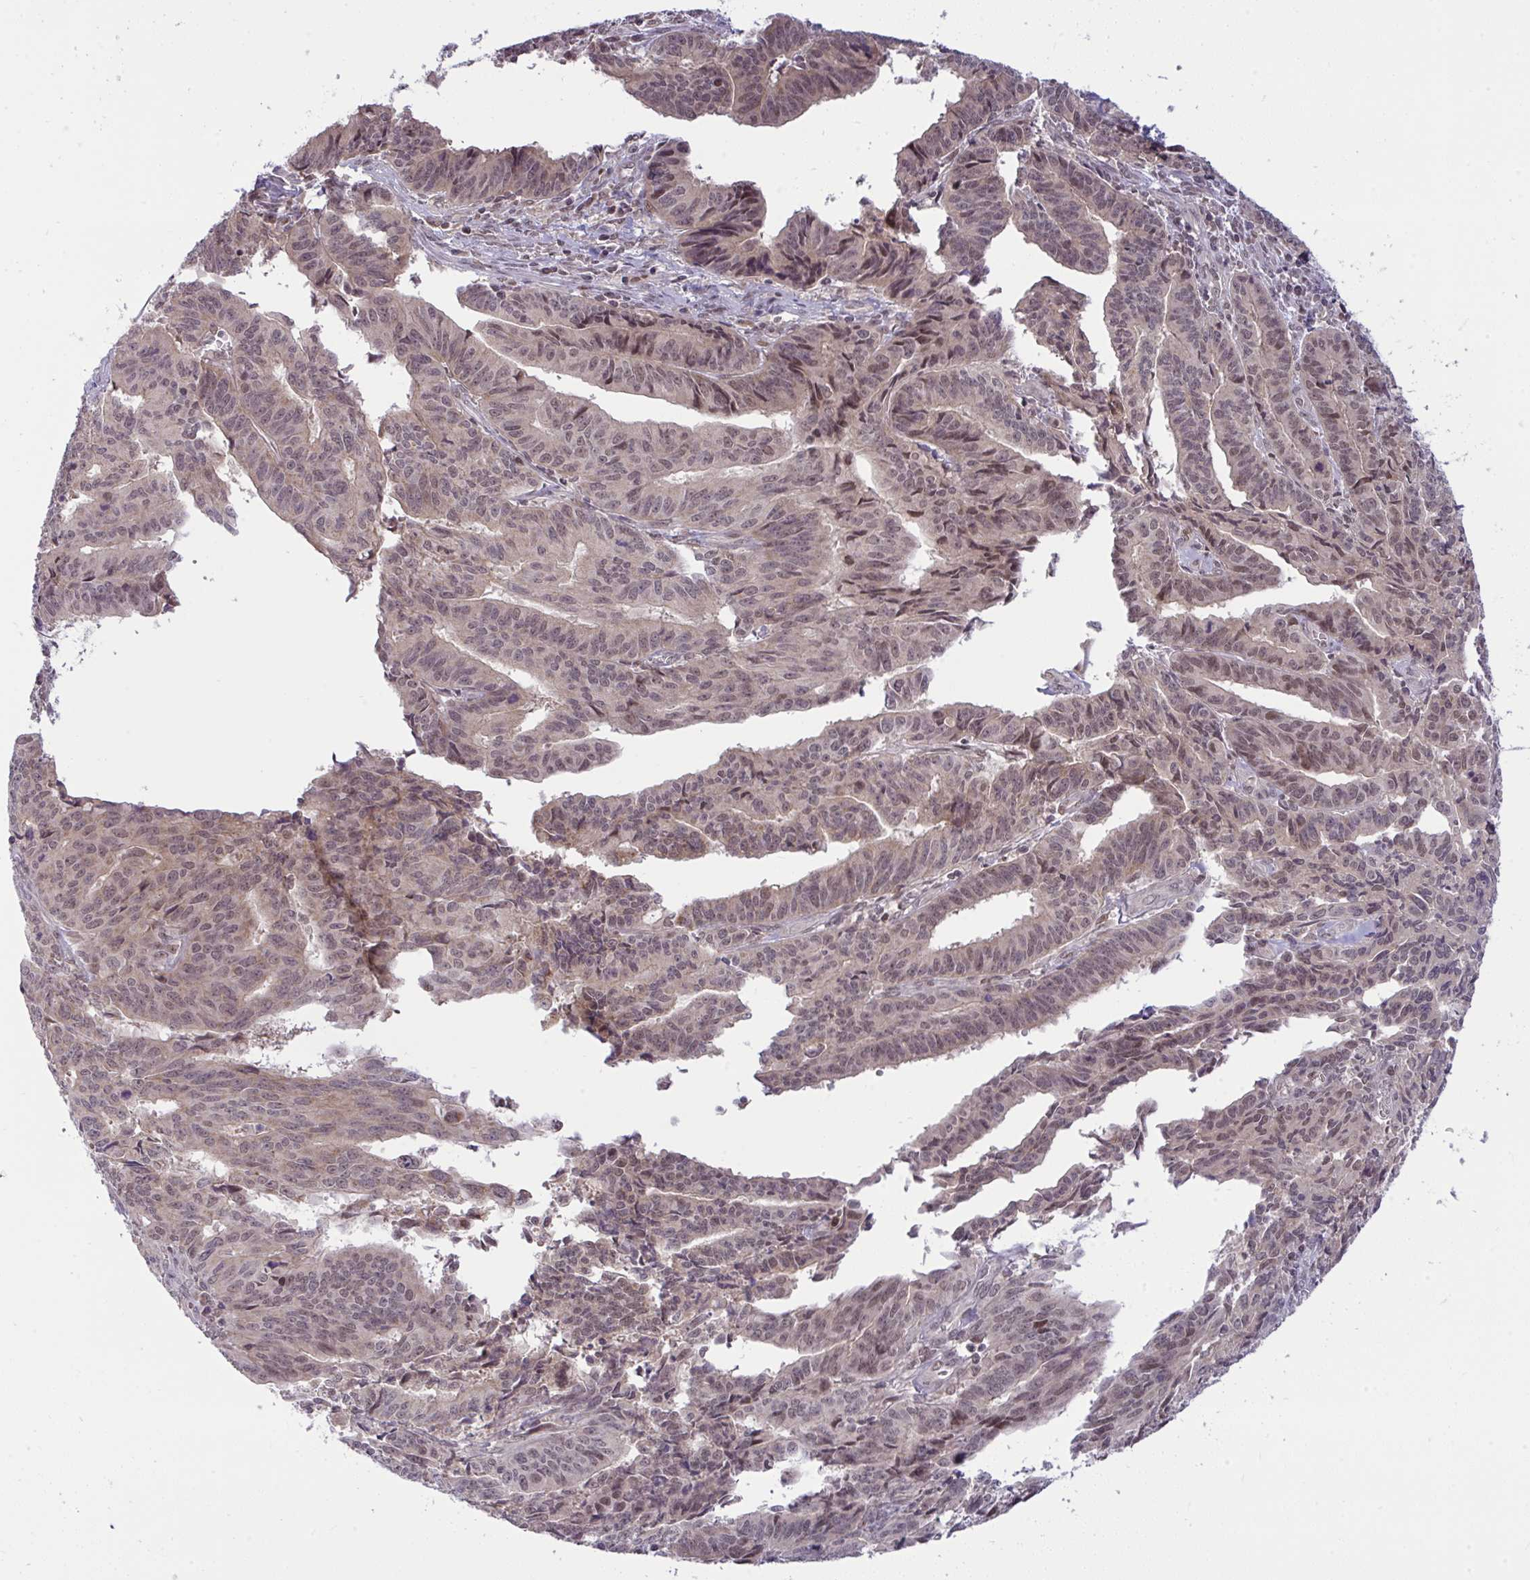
{"staining": {"intensity": "moderate", "quantity": ">75%", "location": "cytoplasmic/membranous,nuclear"}, "tissue": "endometrial cancer", "cell_type": "Tumor cells", "image_type": "cancer", "snomed": [{"axis": "morphology", "description": "Adenocarcinoma, NOS"}, {"axis": "topography", "description": "Endometrium"}], "caption": "Immunohistochemical staining of endometrial cancer (adenocarcinoma) reveals medium levels of moderate cytoplasmic/membranous and nuclear protein staining in approximately >75% of tumor cells.", "gene": "KLF2", "patient": {"sex": "female", "age": 65}}